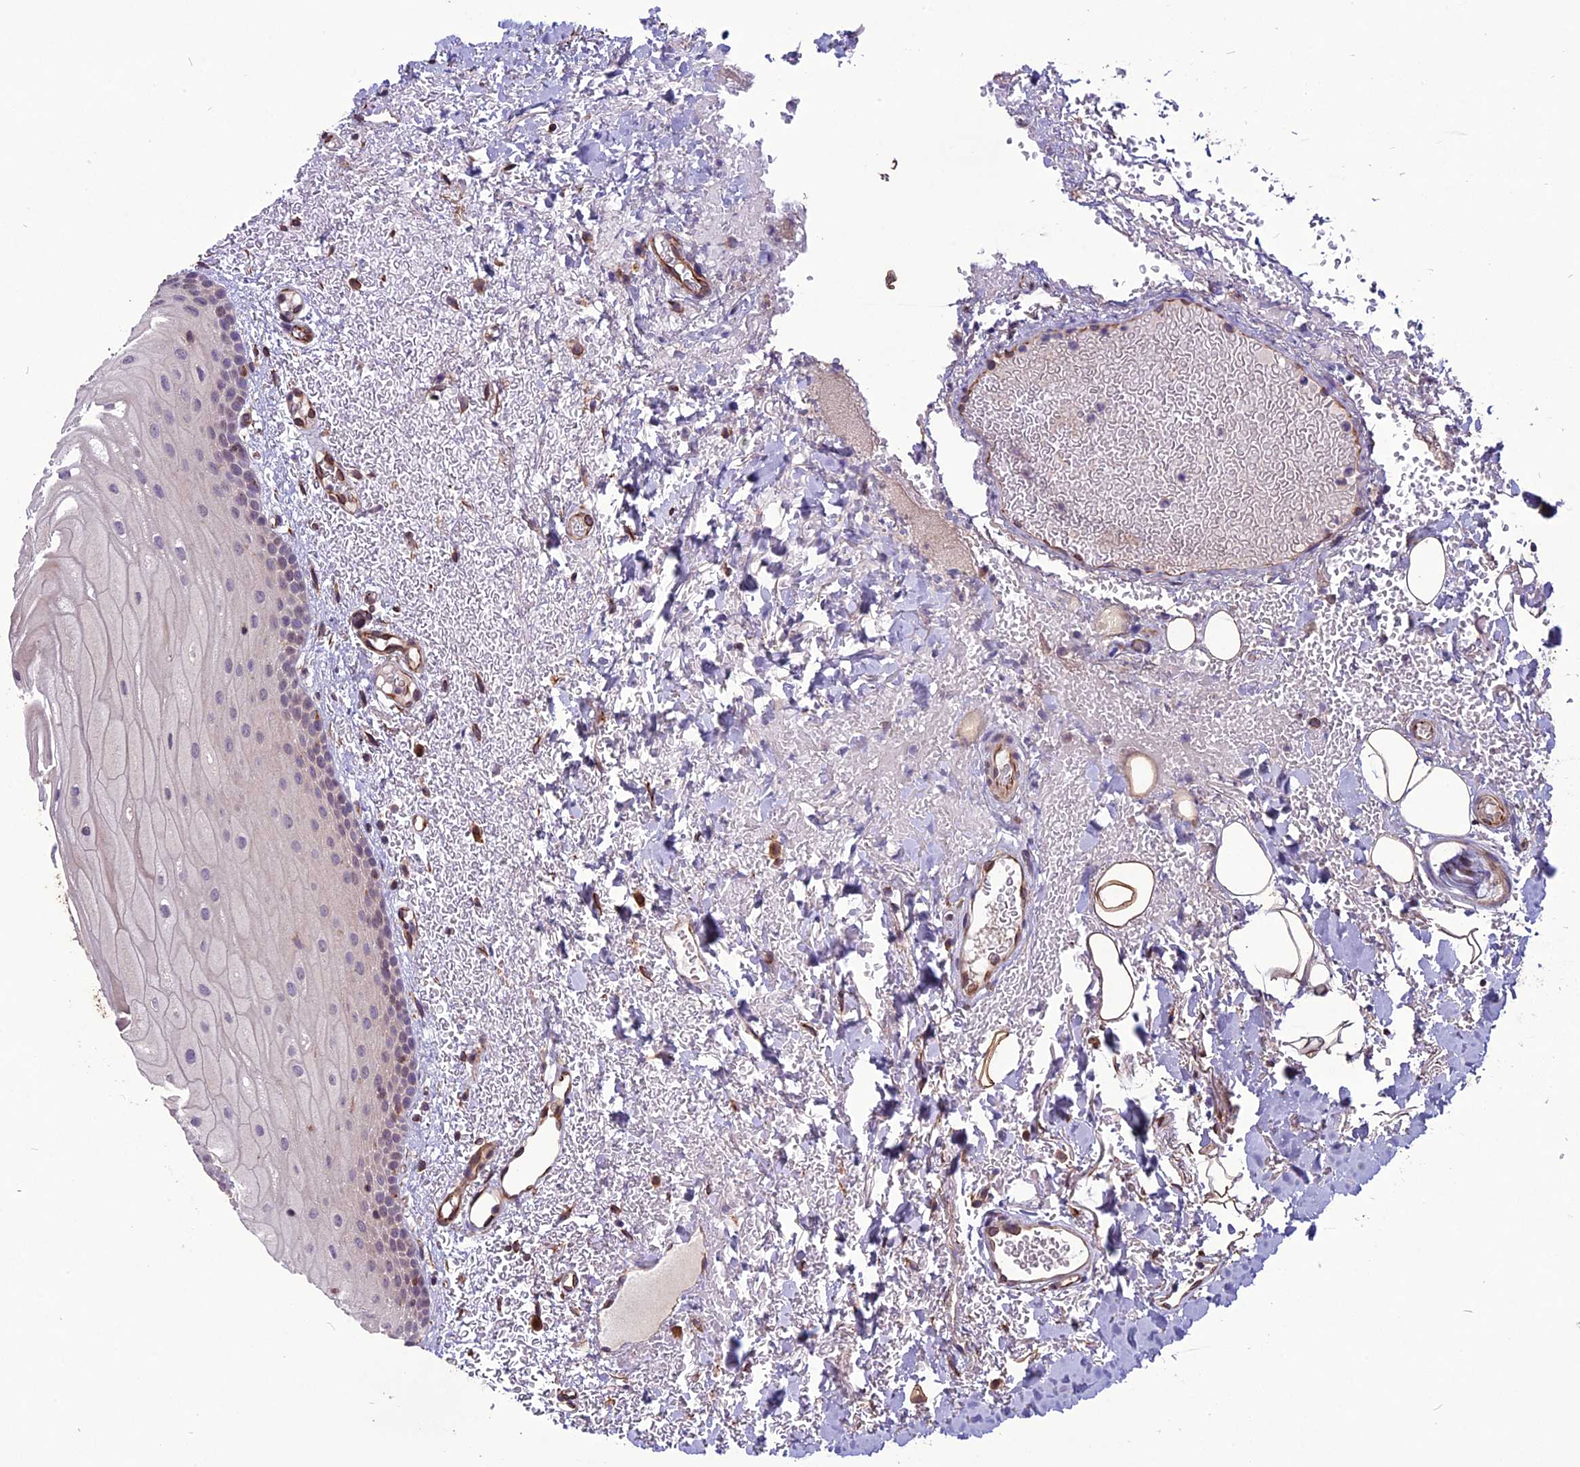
{"staining": {"intensity": "weak", "quantity": "25%-75%", "location": "nuclear"}, "tissue": "oral mucosa", "cell_type": "Squamous epithelial cells", "image_type": "normal", "snomed": [{"axis": "morphology", "description": "Normal tissue, NOS"}, {"axis": "topography", "description": "Oral tissue"}], "caption": "Squamous epithelial cells reveal low levels of weak nuclear staining in approximately 25%-75% of cells in benign human oral mucosa. The staining was performed using DAB (3,3'-diaminobenzidine), with brown indicating positive protein expression. Nuclei are stained blue with hematoxylin.", "gene": "C3orf70", "patient": {"sex": "female", "age": 70}}